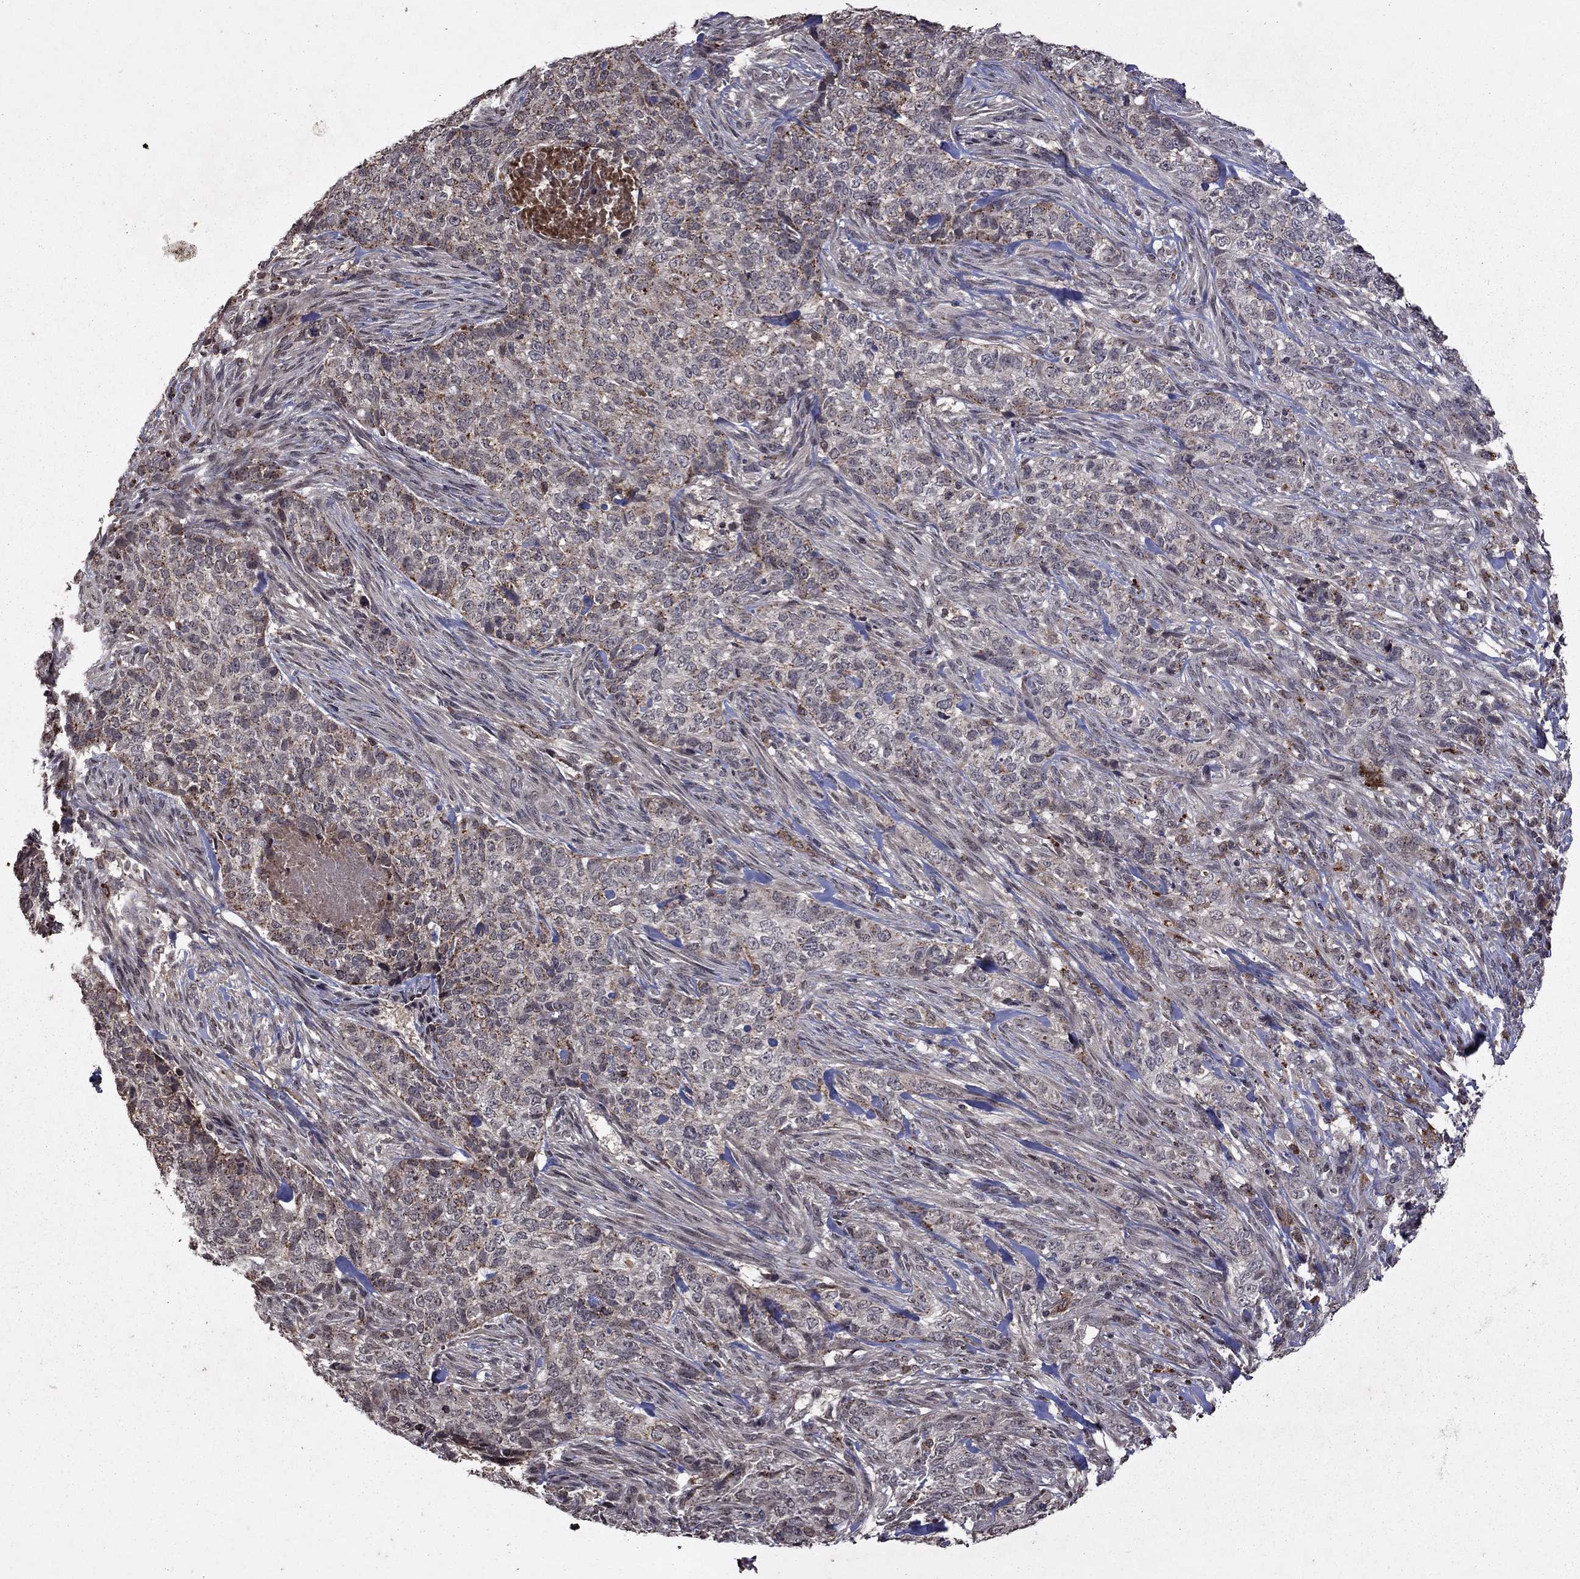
{"staining": {"intensity": "negative", "quantity": "none", "location": "none"}, "tissue": "skin cancer", "cell_type": "Tumor cells", "image_type": "cancer", "snomed": [{"axis": "morphology", "description": "Basal cell carcinoma"}, {"axis": "topography", "description": "Skin"}], "caption": "An immunohistochemistry (IHC) image of skin basal cell carcinoma is shown. There is no staining in tumor cells of skin basal cell carcinoma.", "gene": "NLGN1", "patient": {"sex": "female", "age": 69}}